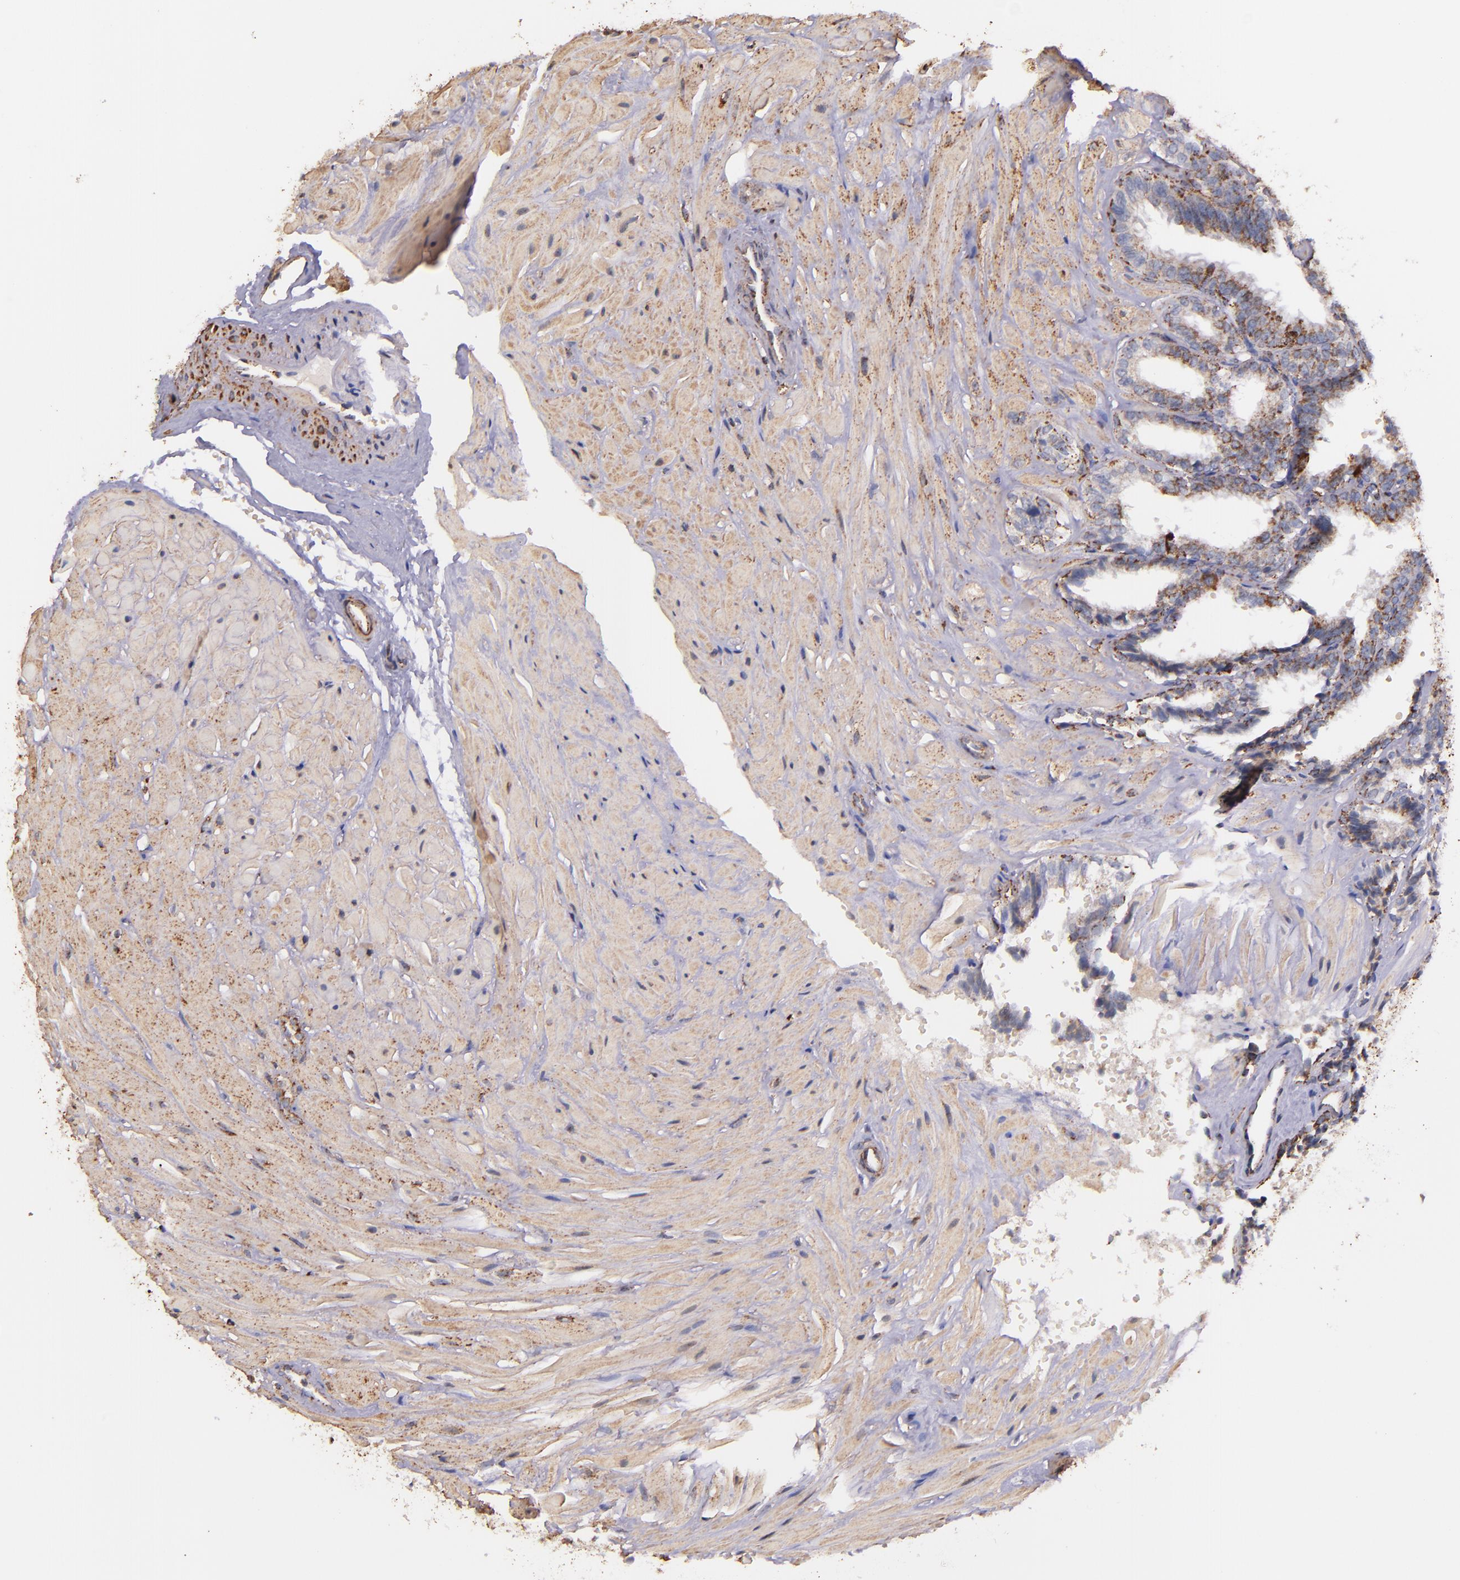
{"staining": {"intensity": "moderate", "quantity": ">75%", "location": "cytoplasmic/membranous"}, "tissue": "seminal vesicle", "cell_type": "Glandular cells", "image_type": "normal", "snomed": [{"axis": "morphology", "description": "Normal tissue, NOS"}, {"axis": "topography", "description": "Seminal veicle"}], "caption": "IHC of unremarkable seminal vesicle shows medium levels of moderate cytoplasmic/membranous positivity in about >75% of glandular cells.", "gene": "IDH3G", "patient": {"sex": "male", "age": 26}}